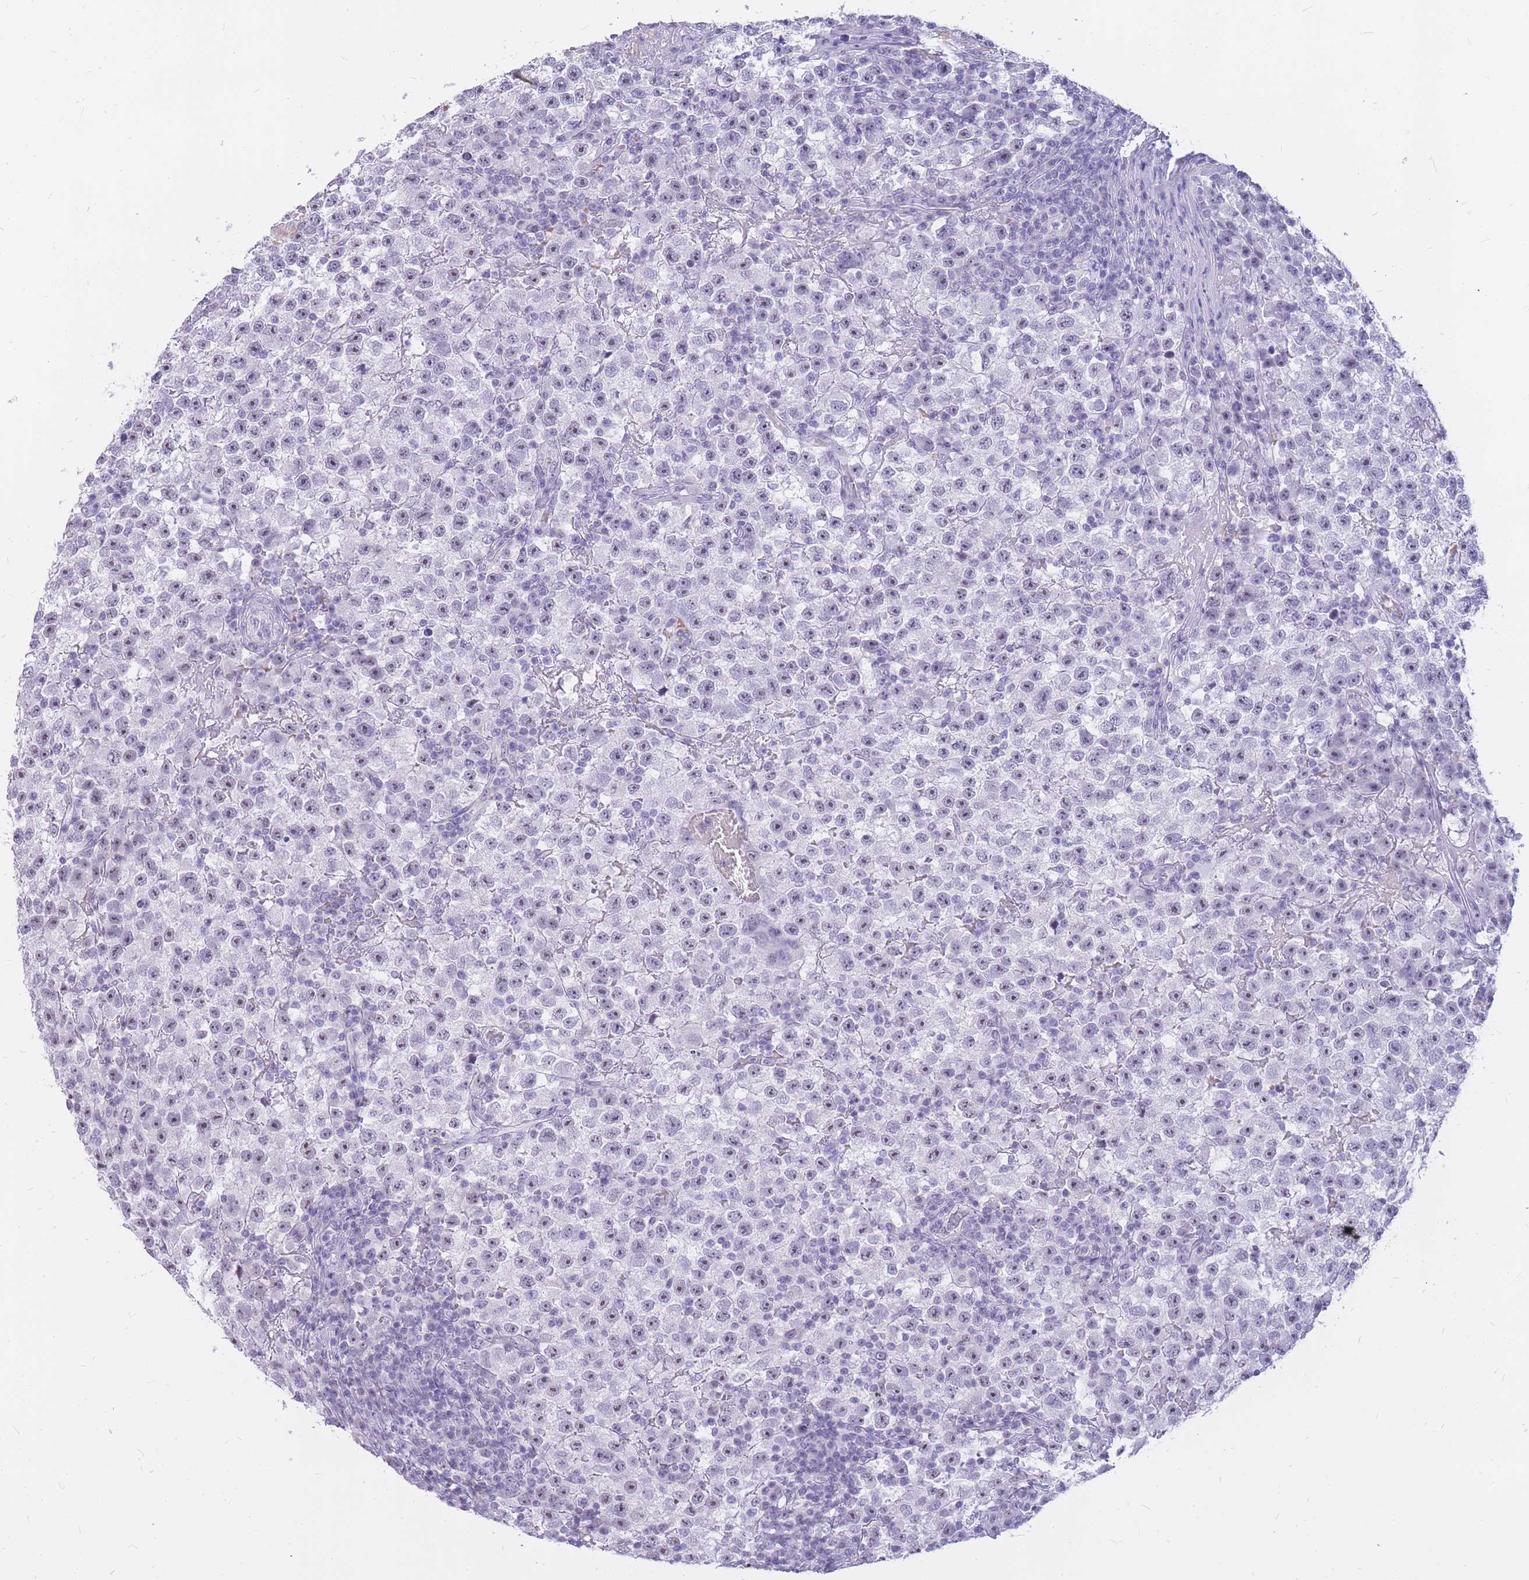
{"staining": {"intensity": "negative", "quantity": "none", "location": "none"}, "tissue": "testis cancer", "cell_type": "Tumor cells", "image_type": "cancer", "snomed": [{"axis": "morphology", "description": "Seminoma, NOS"}, {"axis": "topography", "description": "Testis"}], "caption": "Tumor cells show no significant protein staining in seminoma (testis).", "gene": "INS", "patient": {"sex": "male", "age": 22}}